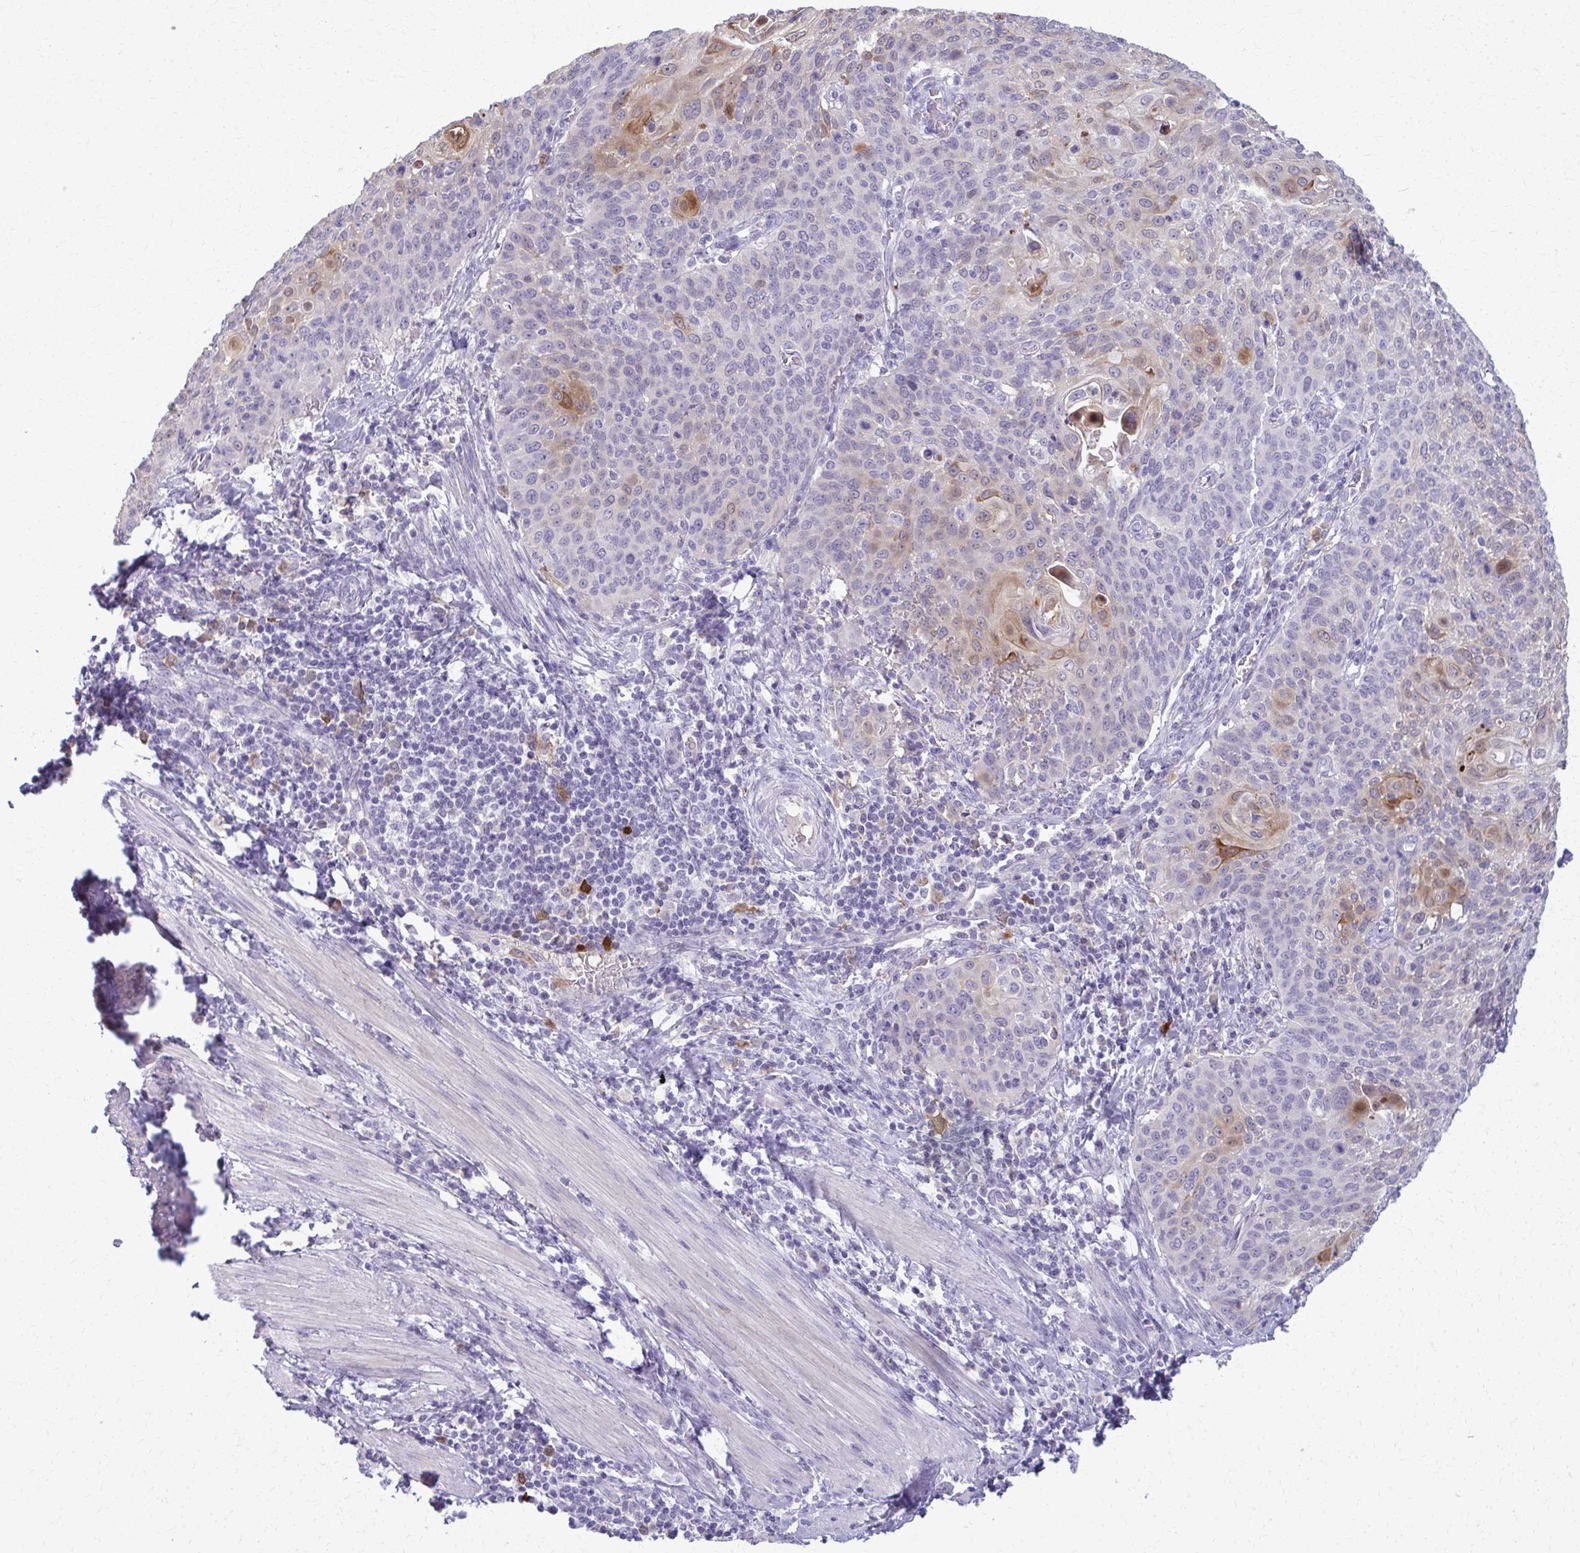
{"staining": {"intensity": "moderate", "quantity": "<25%", "location": "cytoplasmic/membranous"}, "tissue": "cervical cancer", "cell_type": "Tumor cells", "image_type": "cancer", "snomed": [{"axis": "morphology", "description": "Squamous cell carcinoma, NOS"}, {"axis": "topography", "description": "Cervix"}], "caption": "Protein staining of cervical squamous cell carcinoma tissue shows moderate cytoplasmic/membranous expression in approximately <25% of tumor cells. (Brightfield microscopy of DAB IHC at high magnification).", "gene": "OR4M1", "patient": {"sex": "female", "age": 65}}